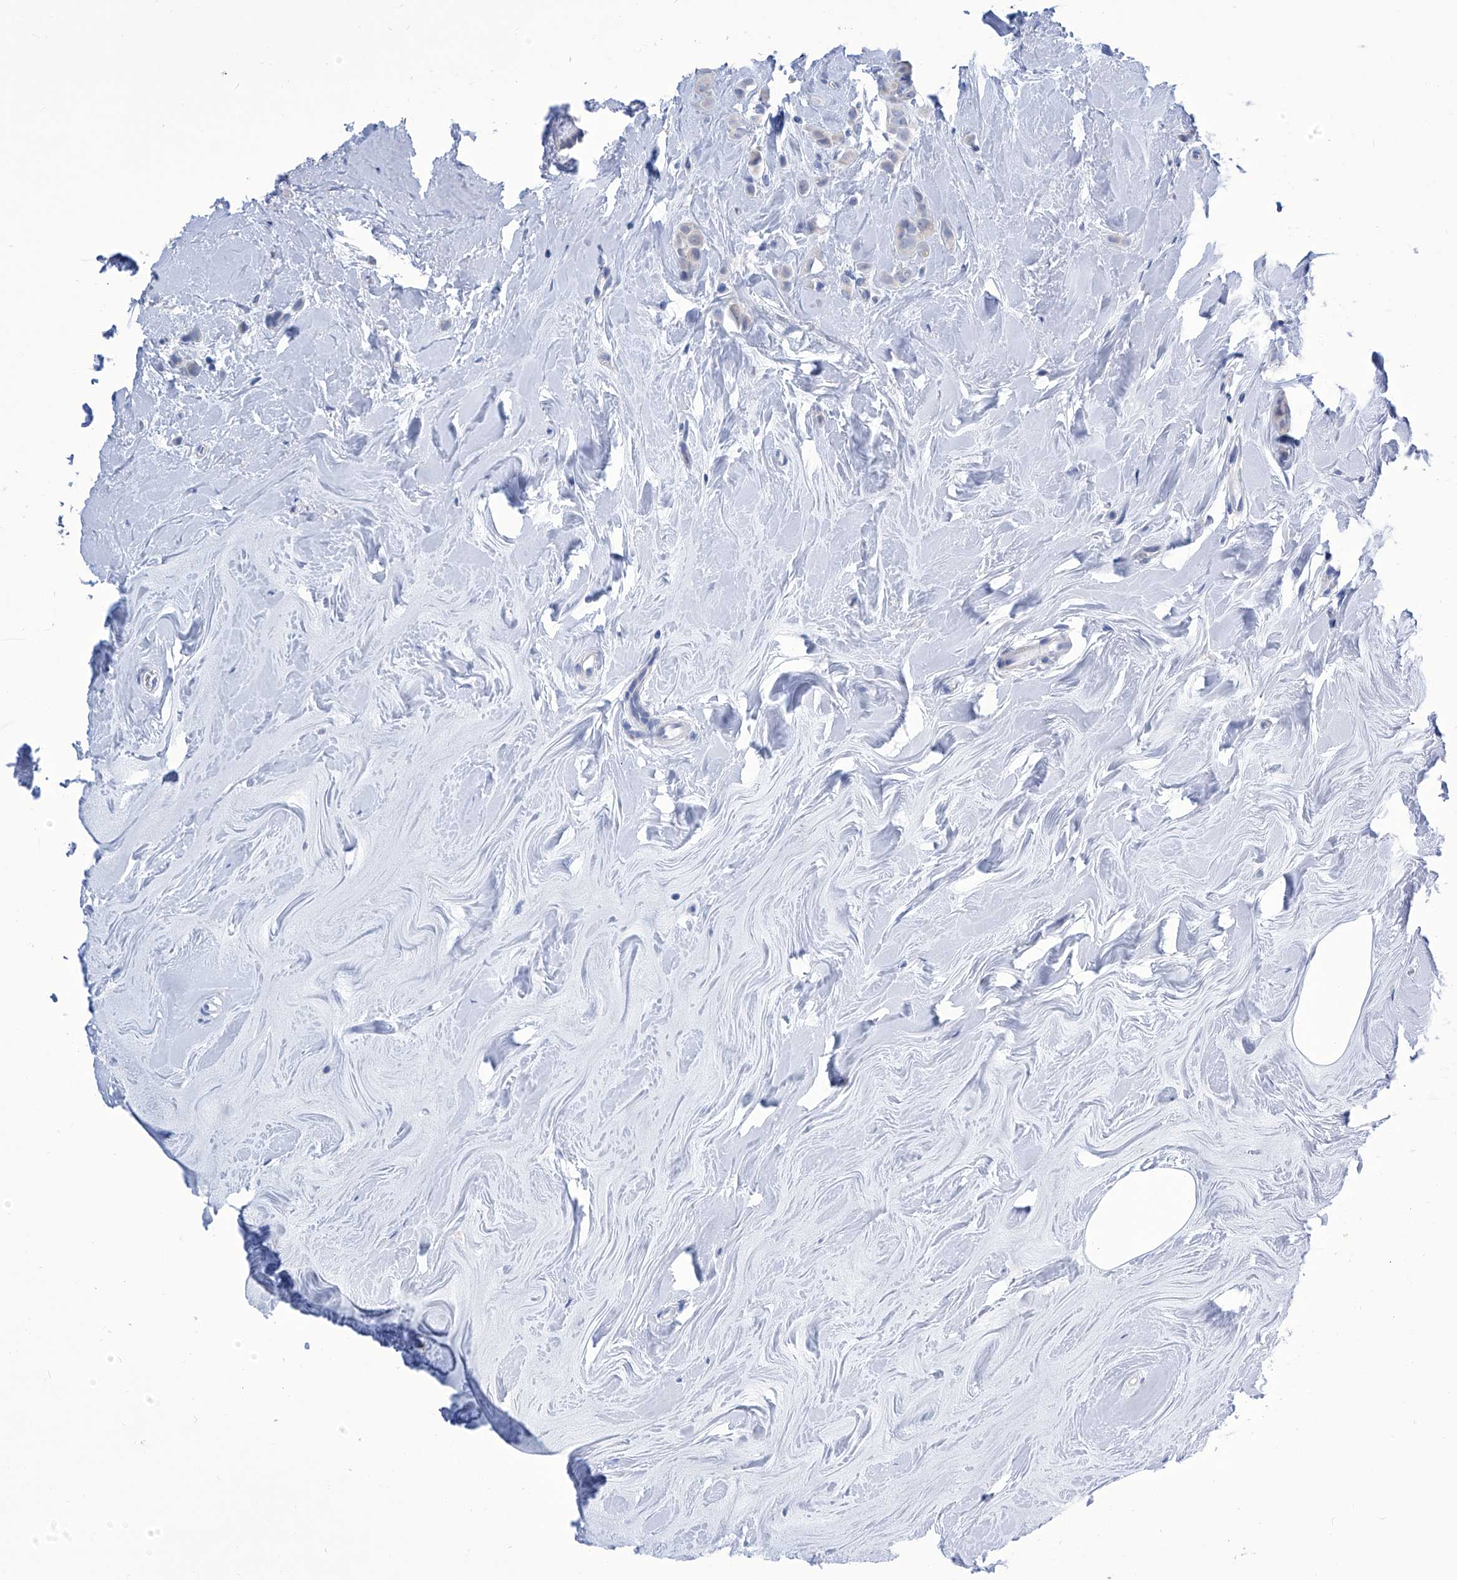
{"staining": {"intensity": "negative", "quantity": "none", "location": "none"}, "tissue": "breast cancer", "cell_type": "Tumor cells", "image_type": "cancer", "snomed": [{"axis": "morphology", "description": "Lobular carcinoma"}, {"axis": "topography", "description": "Breast"}], "caption": "Tumor cells show no significant staining in breast cancer.", "gene": "IMPA2", "patient": {"sex": "female", "age": 47}}